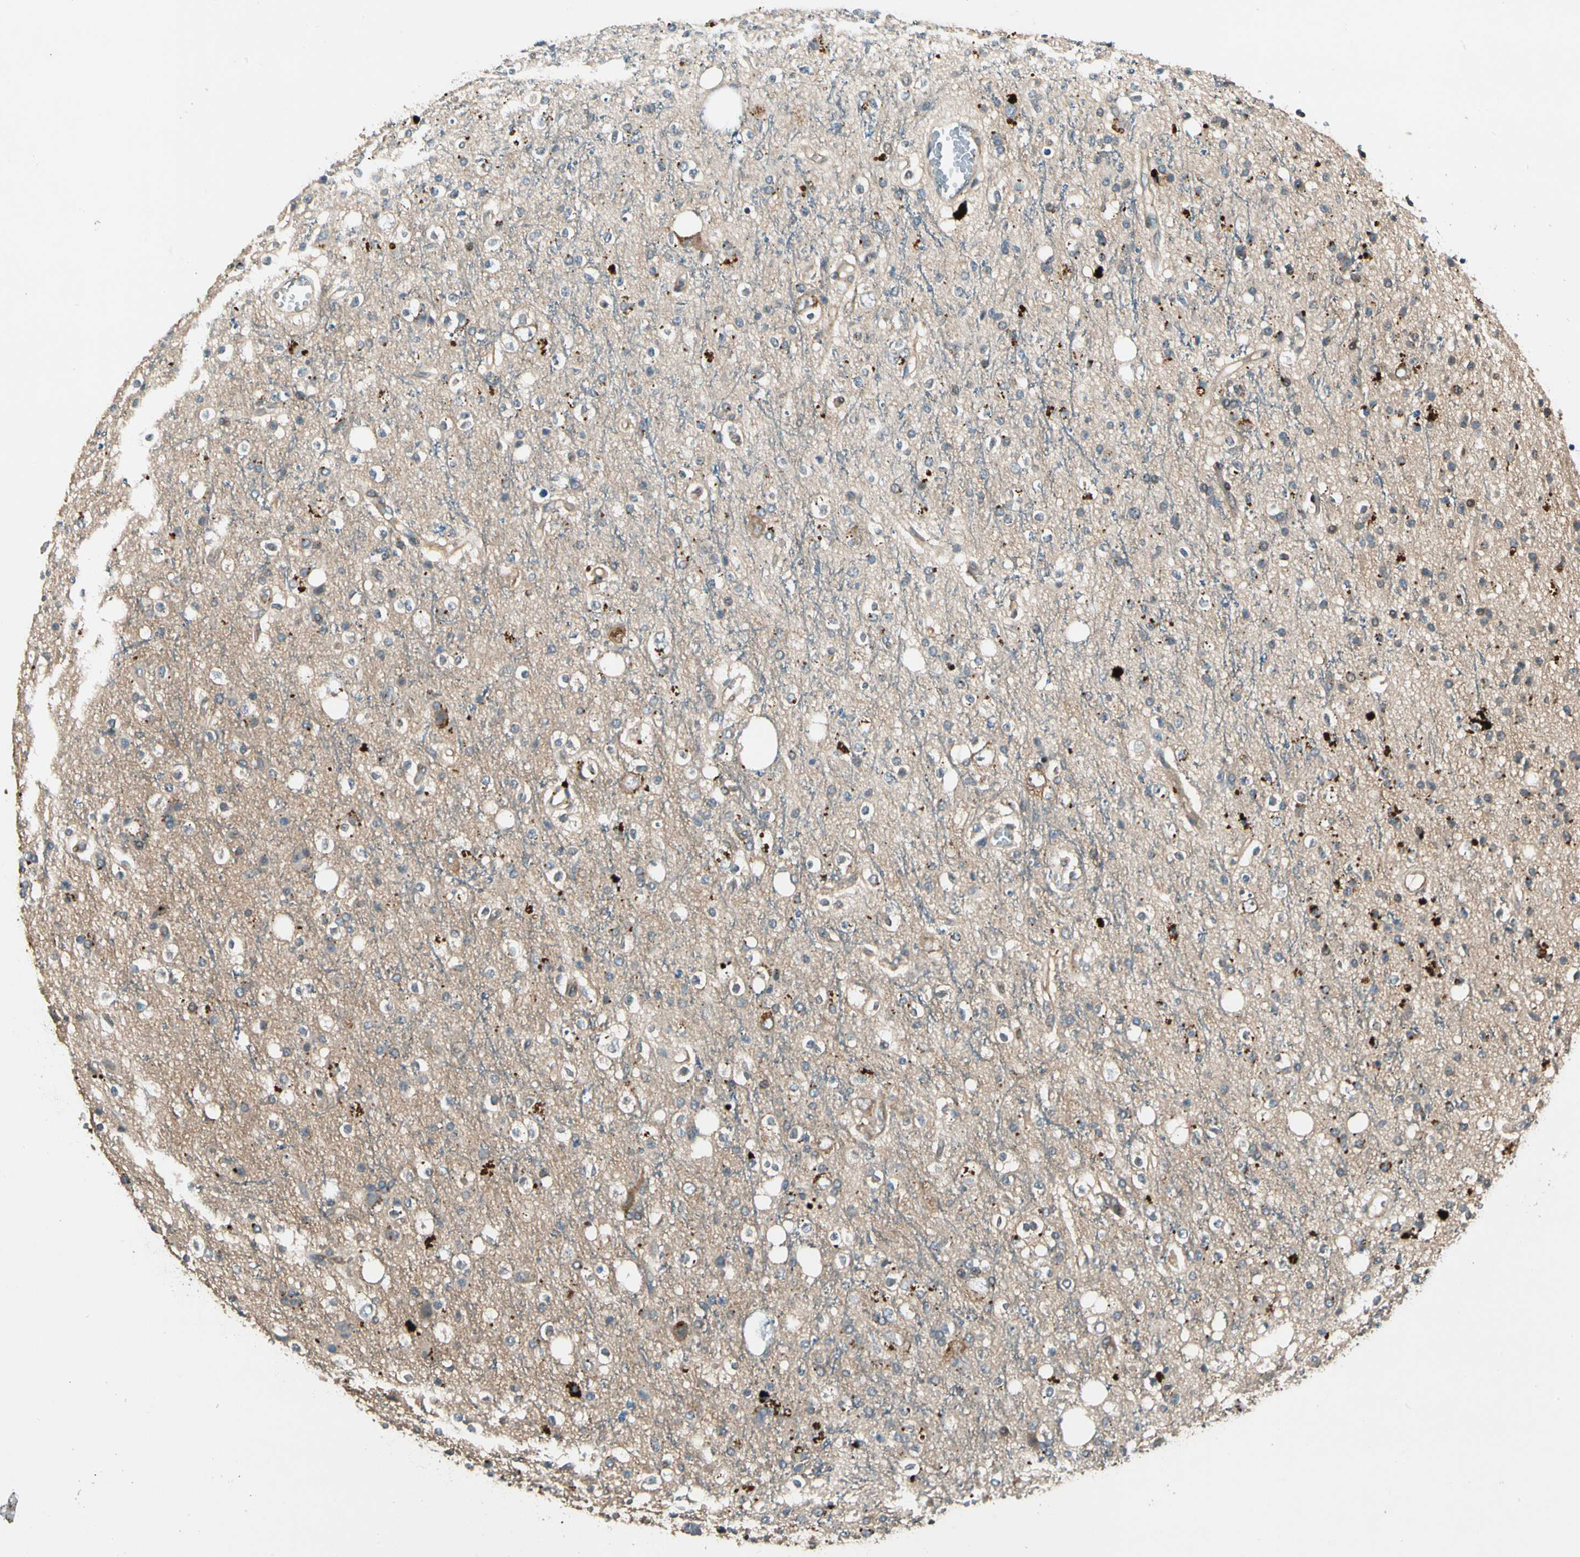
{"staining": {"intensity": "weak", "quantity": ">75%", "location": "cytoplasmic/membranous"}, "tissue": "glioma", "cell_type": "Tumor cells", "image_type": "cancer", "snomed": [{"axis": "morphology", "description": "Glioma, malignant, High grade"}, {"axis": "topography", "description": "Brain"}], "caption": "Protein expression analysis of glioma exhibits weak cytoplasmic/membranous staining in about >75% of tumor cells. Nuclei are stained in blue.", "gene": "ROCK2", "patient": {"sex": "male", "age": 47}}